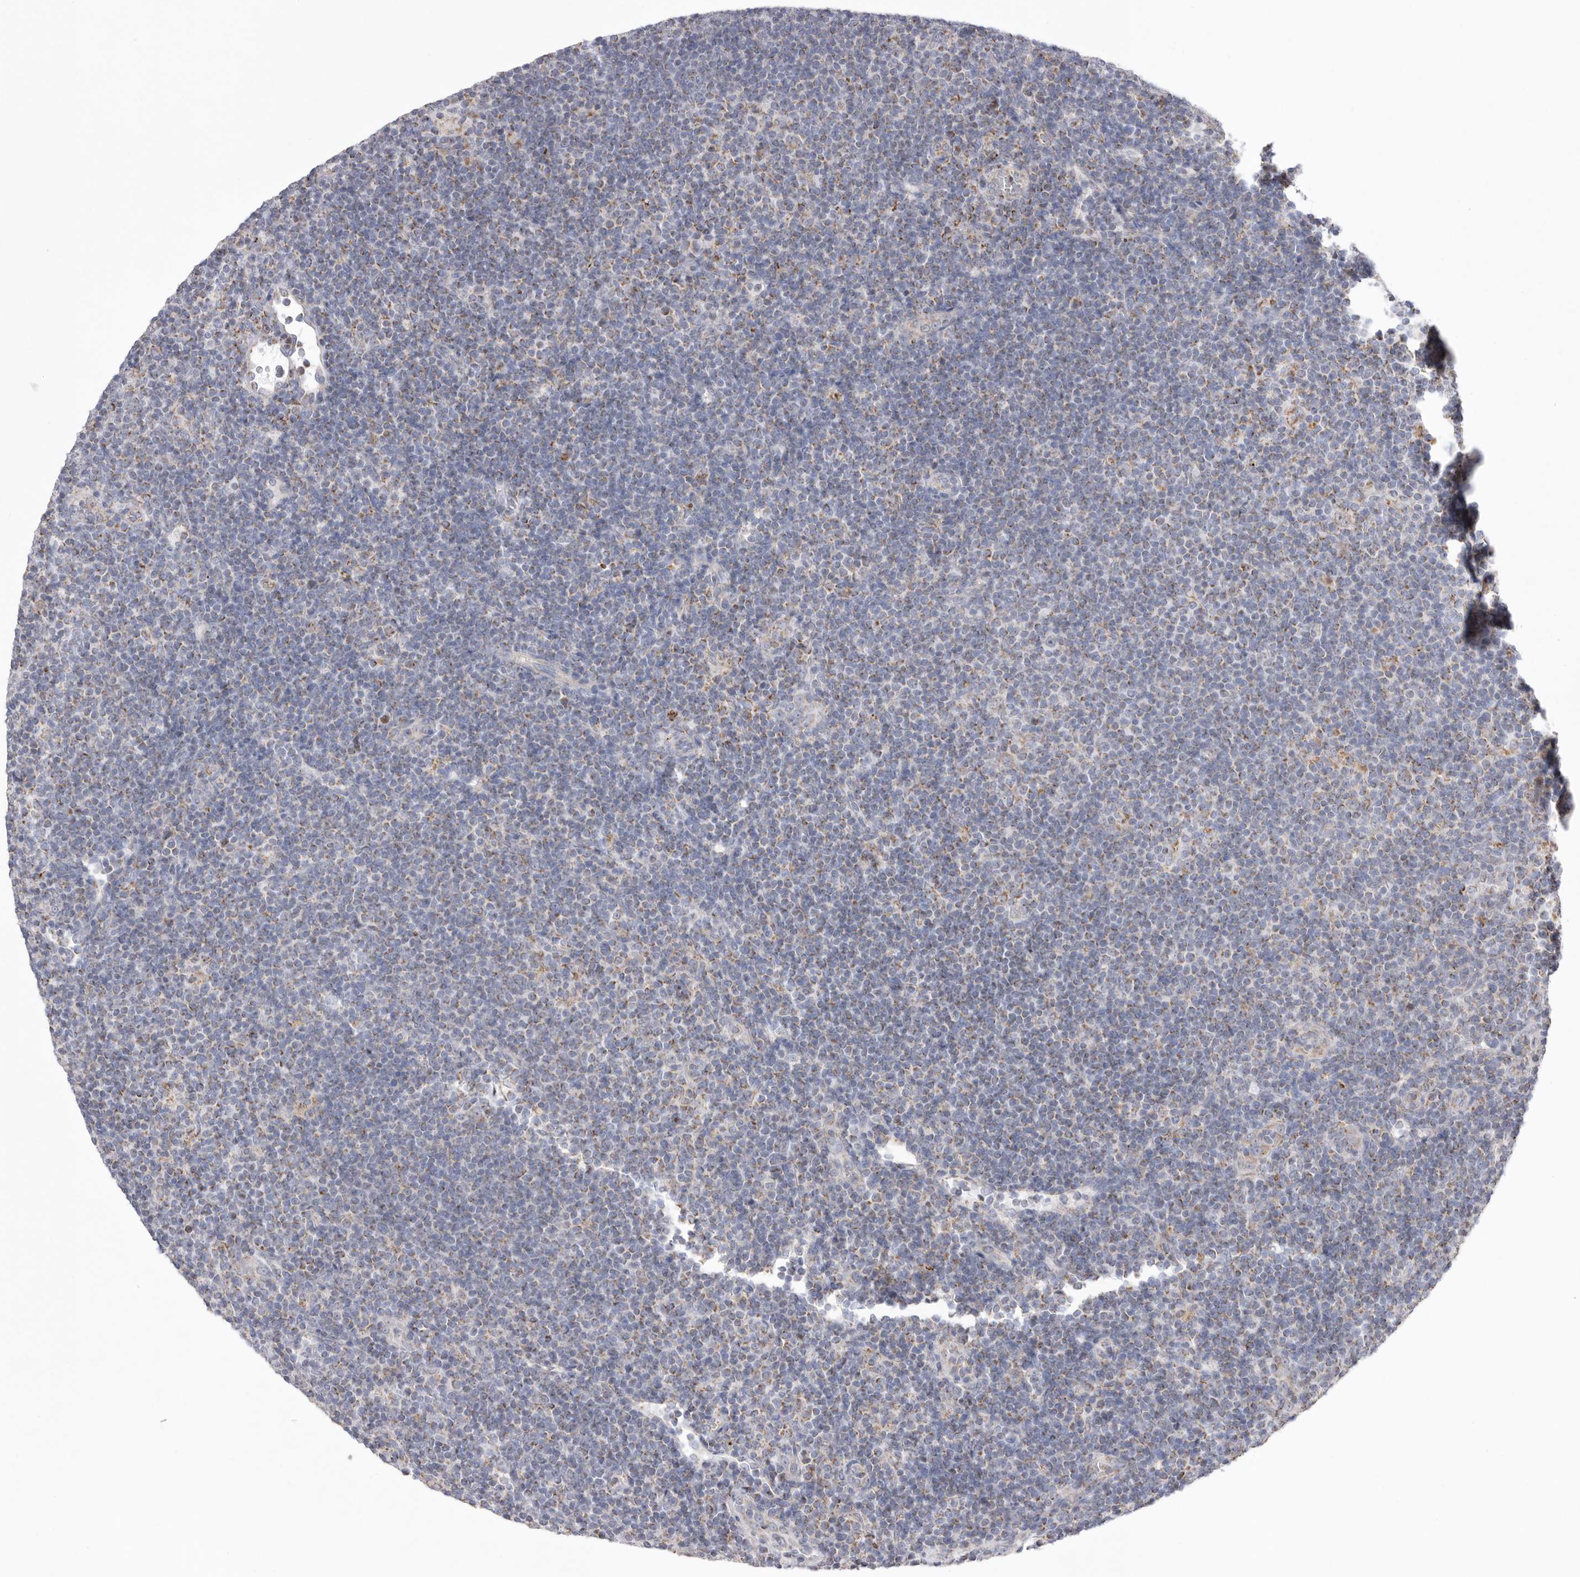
{"staining": {"intensity": "weak", "quantity": "<25%", "location": "cytoplasmic/membranous"}, "tissue": "lymphoma", "cell_type": "Tumor cells", "image_type": "cancer", "snomed": [{"axis": "morphology", "description": "Hodgkin's disease, NOS"}, {"axis": "topography", "description": "Lymph node"}], "caption": "Protein analysis of Hodgkin's disease demonstrates no significant positivity in tumor cells. (DAB immunohistochemistry, high magnification).", "gene": "VDAC3", "patient": {"sex": "female", "age": 57}}